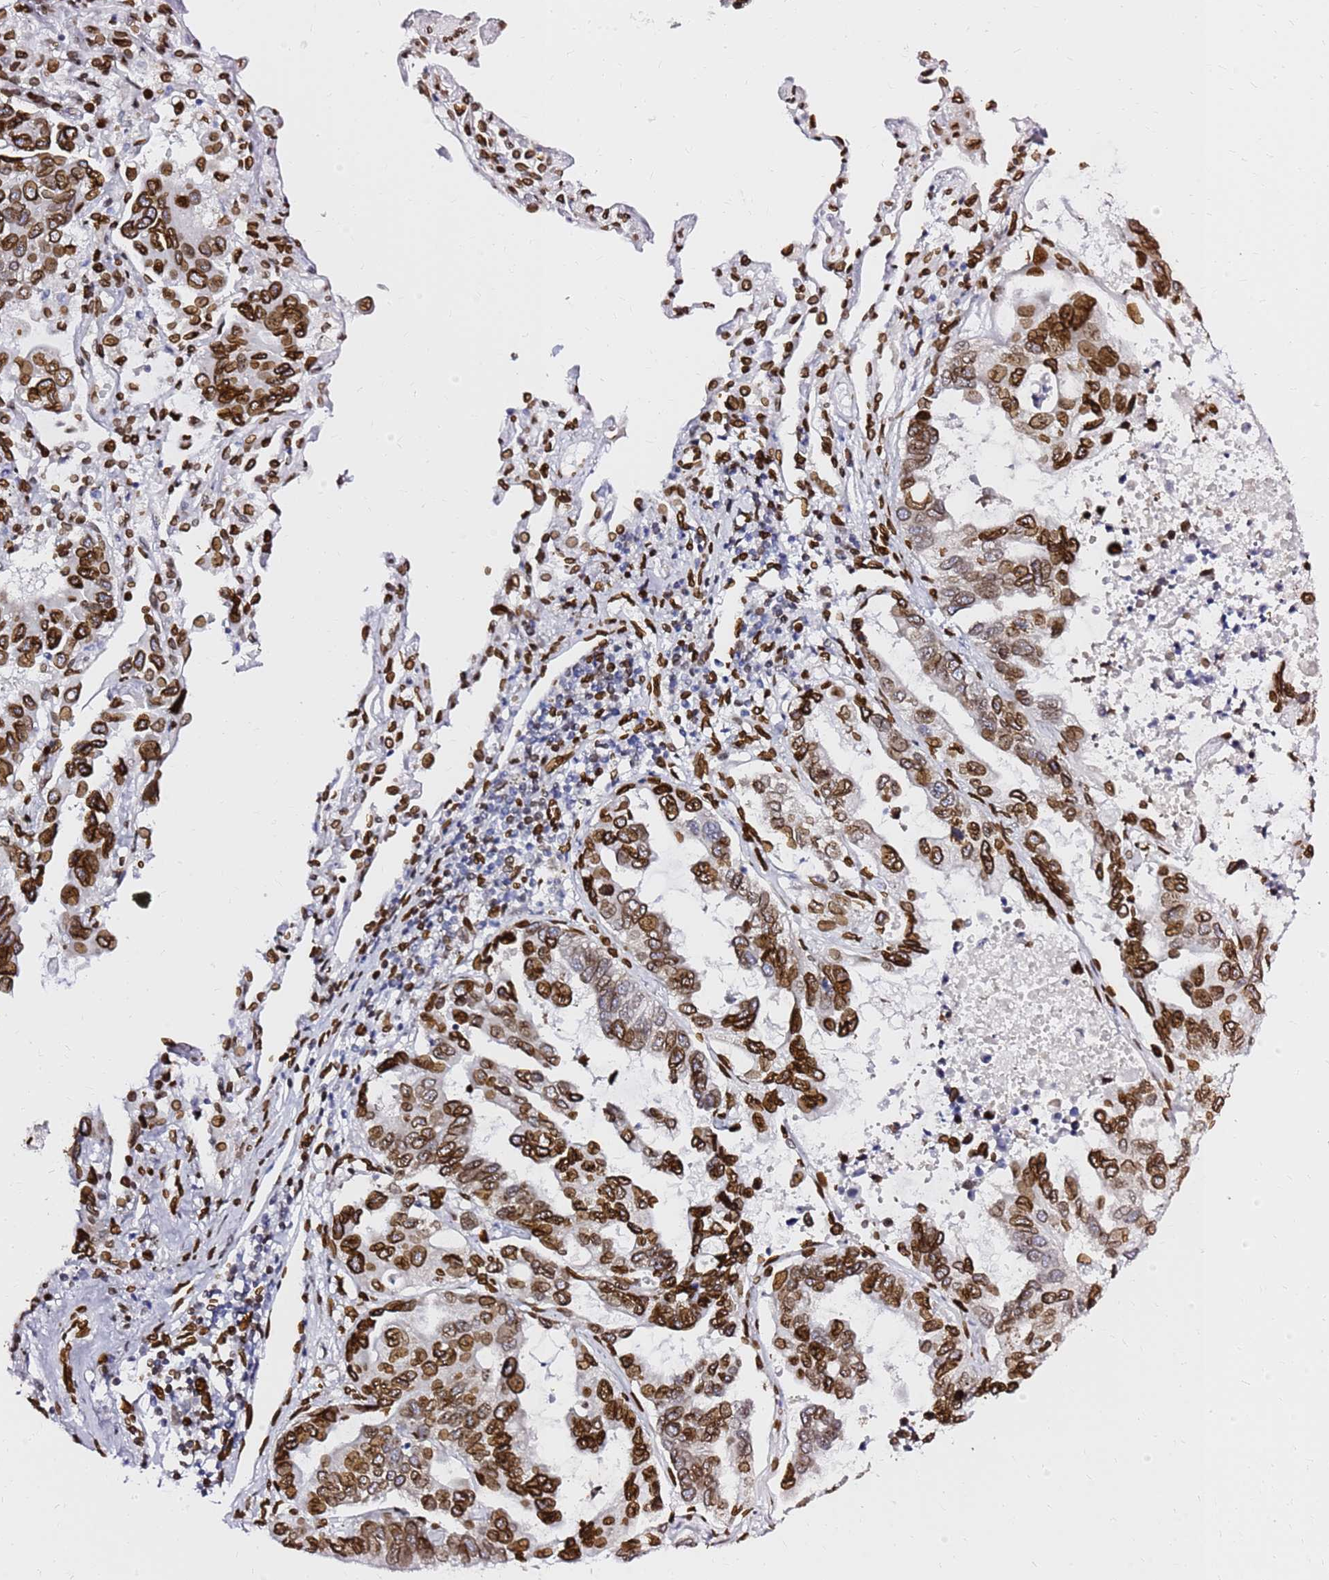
{"staining": {"intensity": "strong", "quantity": ">75%", "location": "cytoplasmic/membranous,nuclear"}, "tissue": "lung cancer", "cell_type": "Tumor cells", "image_type": "cancer", "snomed": [{"axis": "morphology", "description": "Adenocarcinoma, NOS"}, {"axis": "topography", "description": "Lung"}], "caption": "A high-resolution photomicrograph shows IHC staining of lung cancer (adenocarcinoma), which exhibits strong cytoplasmic/membranous and nuclear staining in approximately >75% of tumor cells.", "gene": "C6orf141", "patient": {"sex": "male", "age": 64}}